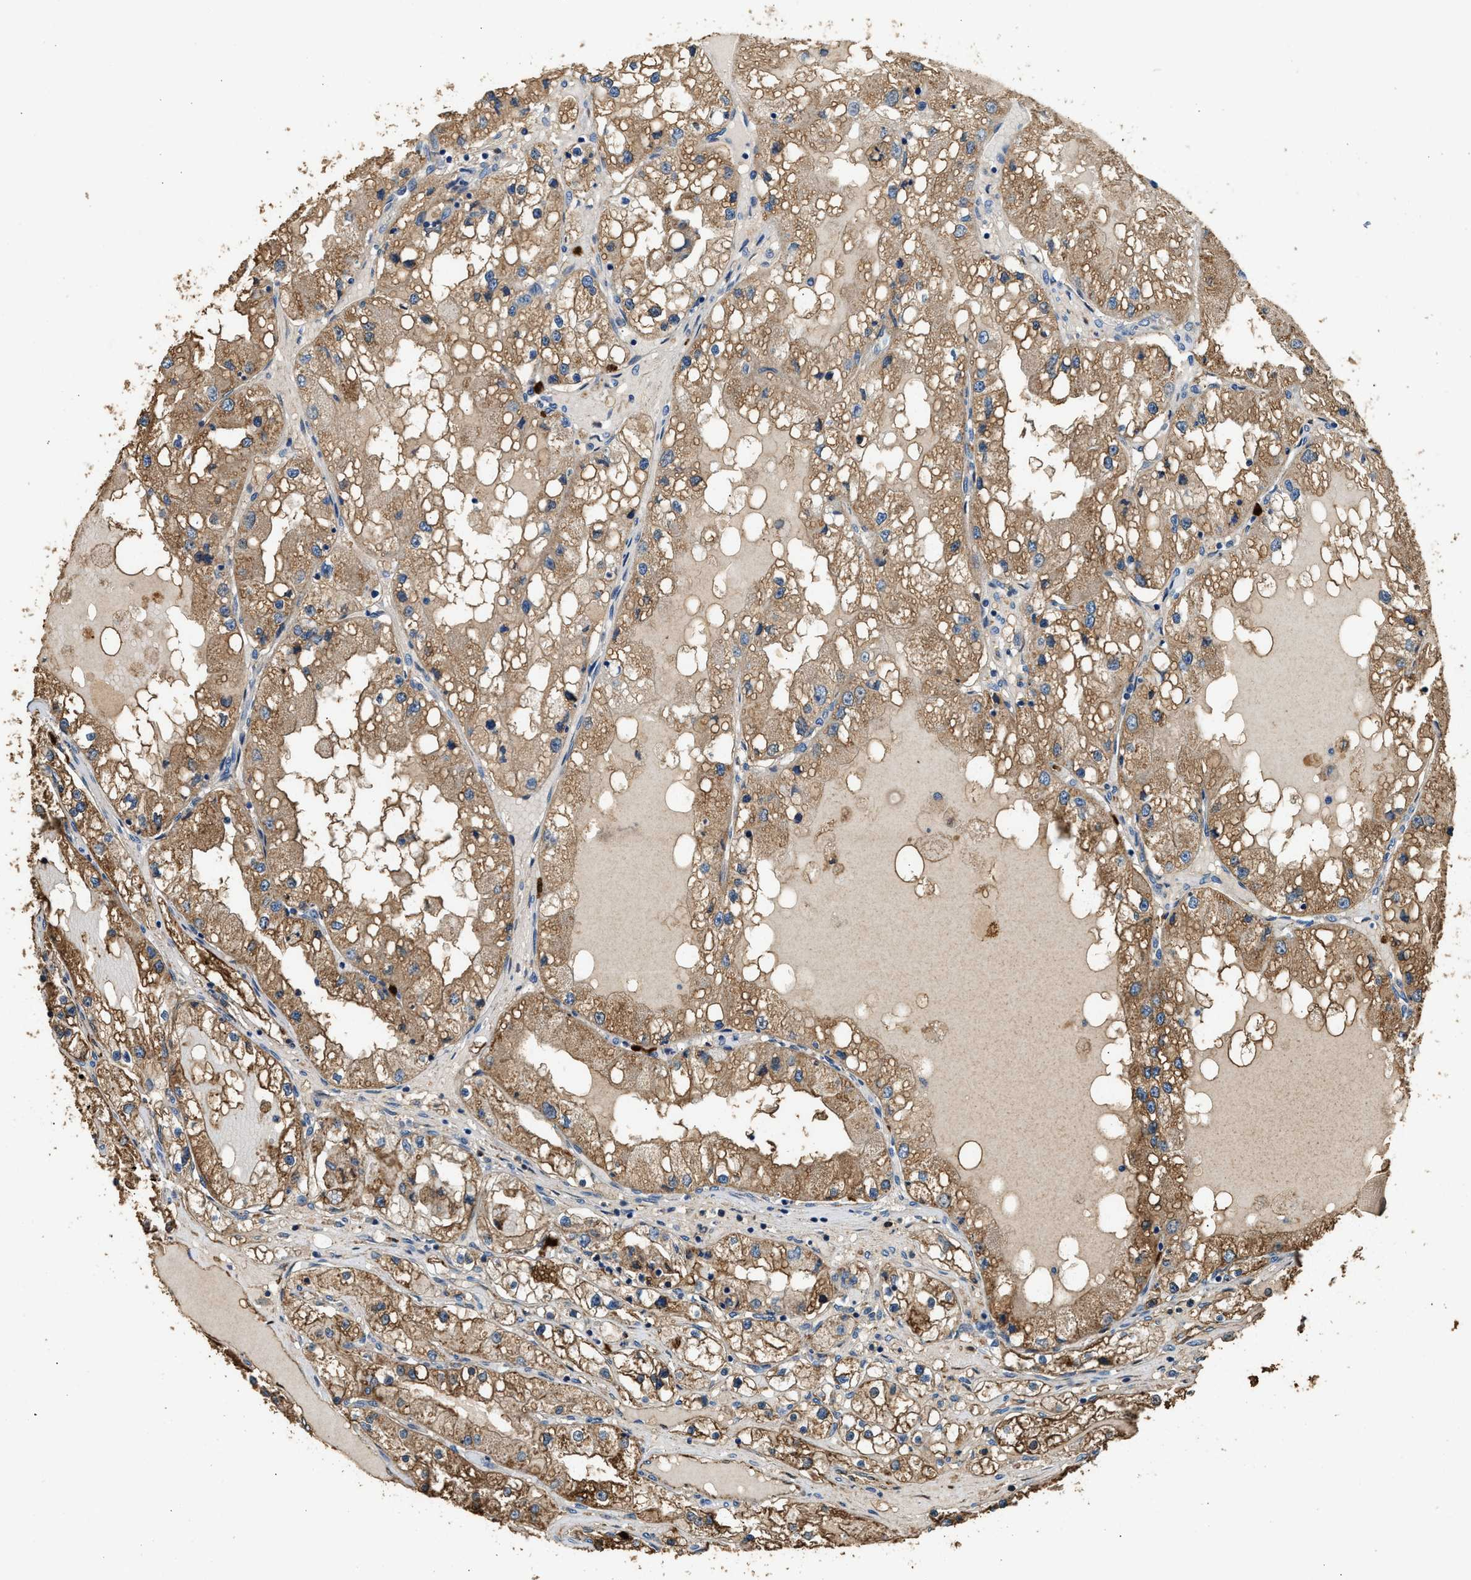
{"staining": {"intensity": "moderate", "quantity": ">75%", "location": "cytoplasmic/membranous"}, "tissue": "renal cancer", "cell_type": "Tumor cells", "image_type": "cancer", "snomed": [{"axis": "morphology", "description": "Adenocarcinoma, NOS"}, {"axis": "topography", "description": "Kidney"}], "caption": "IHC photomicrograph of human renal cancer (adenocarcinoma) stained for a protein (brown), which exhibits medium levels of moderate cytoplasmic/membranous positivity in approximately >75% of tumor cells.", "gene": "ANXA3", "patient": {"sex": "male", "age": 68}}